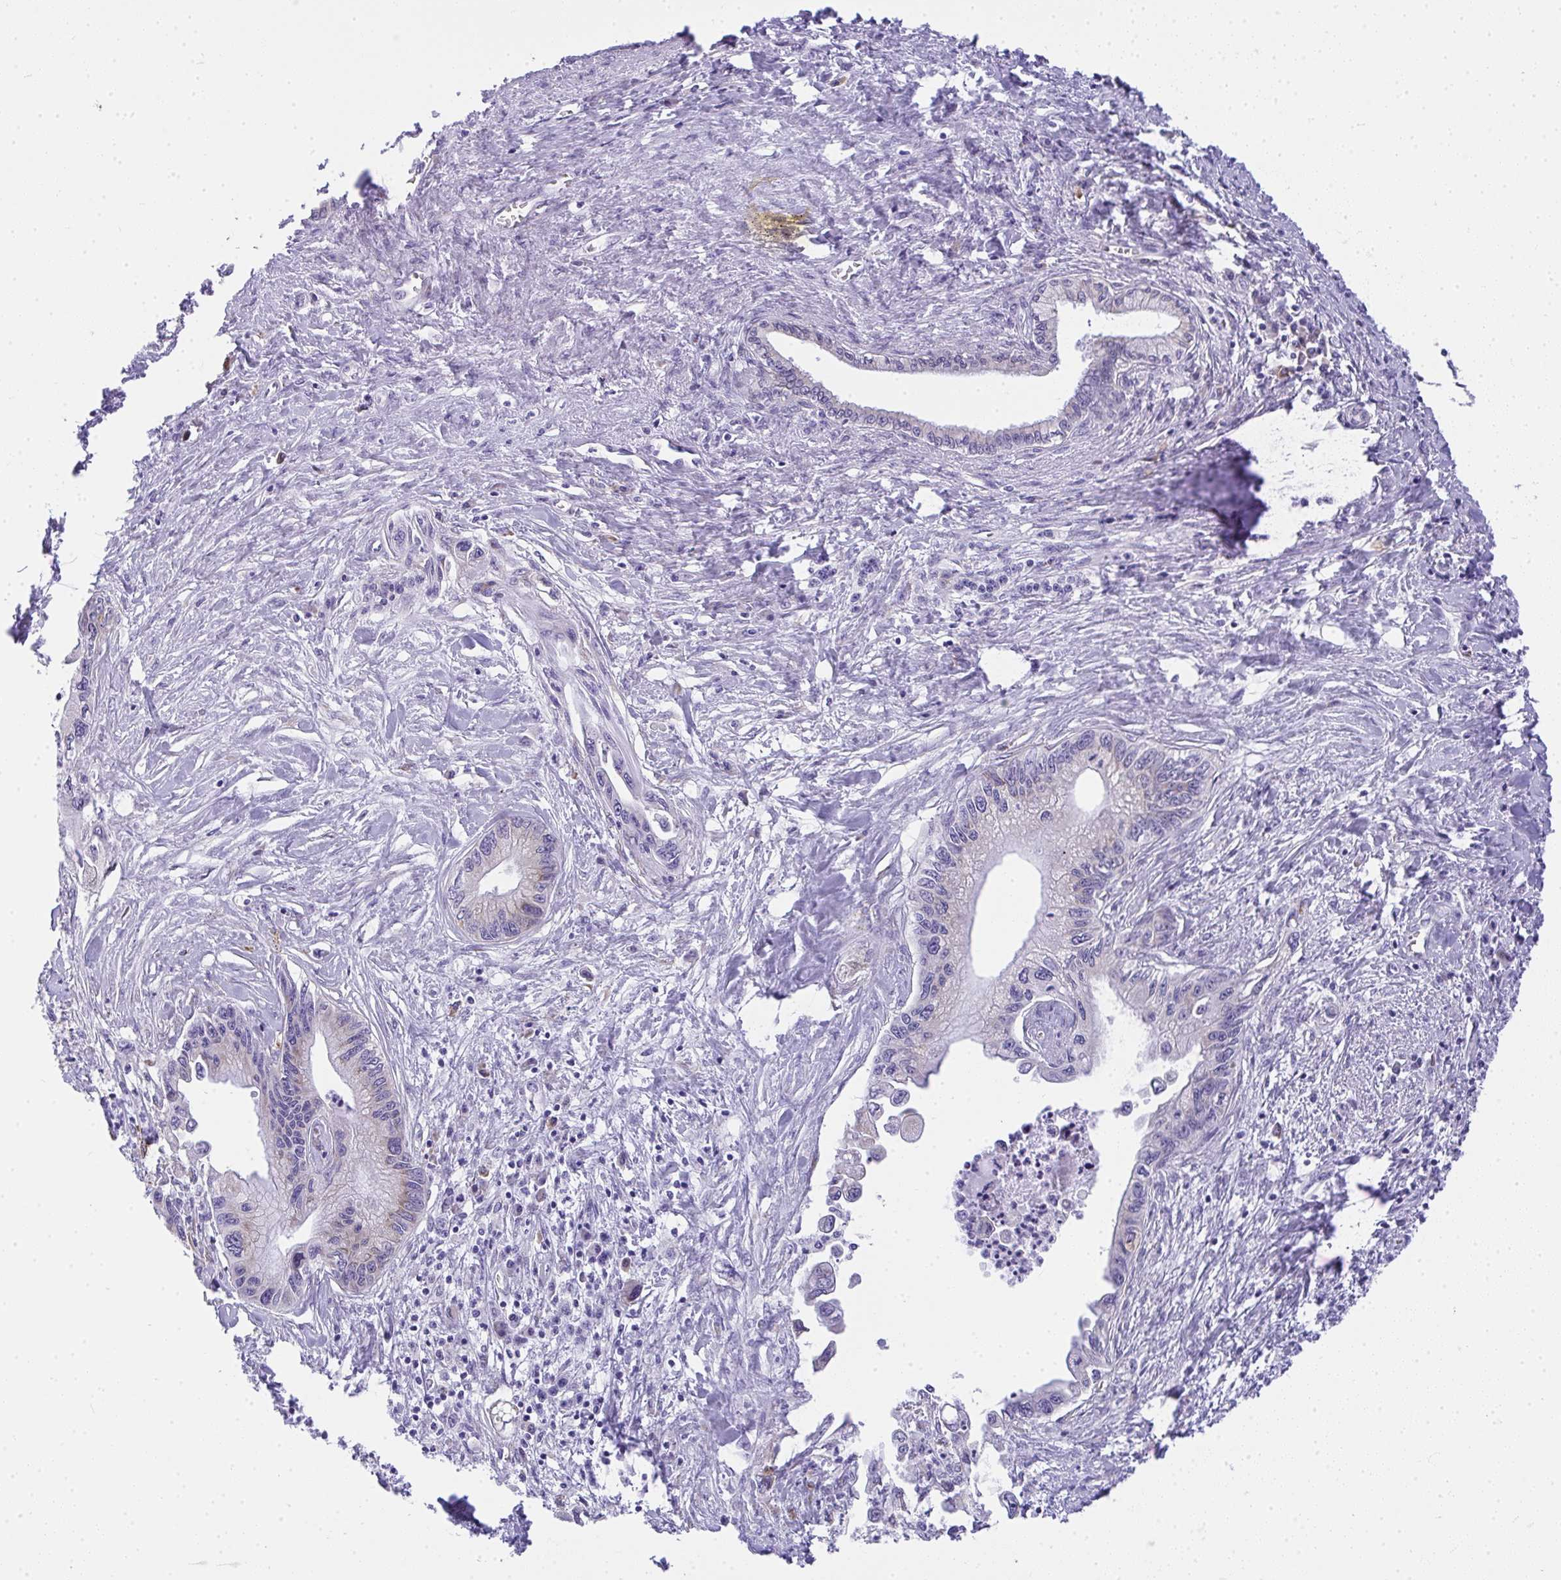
{"staining": {"intensity": "negative", "quantity": "none", "location": "none"}, "tissue": "pancreatic cancer", "cell_type": "Tumor cells", "image_type": "cancer", "snomed": [{"axis": "morphology", "description": "Adenocarcinoma, NOS"}, {"axis": "topography", "description": "Pancreas"}], "caption": "High magnification brightfield microscopy of pancreatic adenocarcinoma stained with DAB (brown) and counterstained with hematoxylin (blue): tumor cells show no significant expression. The staining is performed using DAB brown chromogen with nuclei counter-stained in using hematoxylin.", "gene": "ADRA2C", "patient": {"sex": "male", "age": 61}}